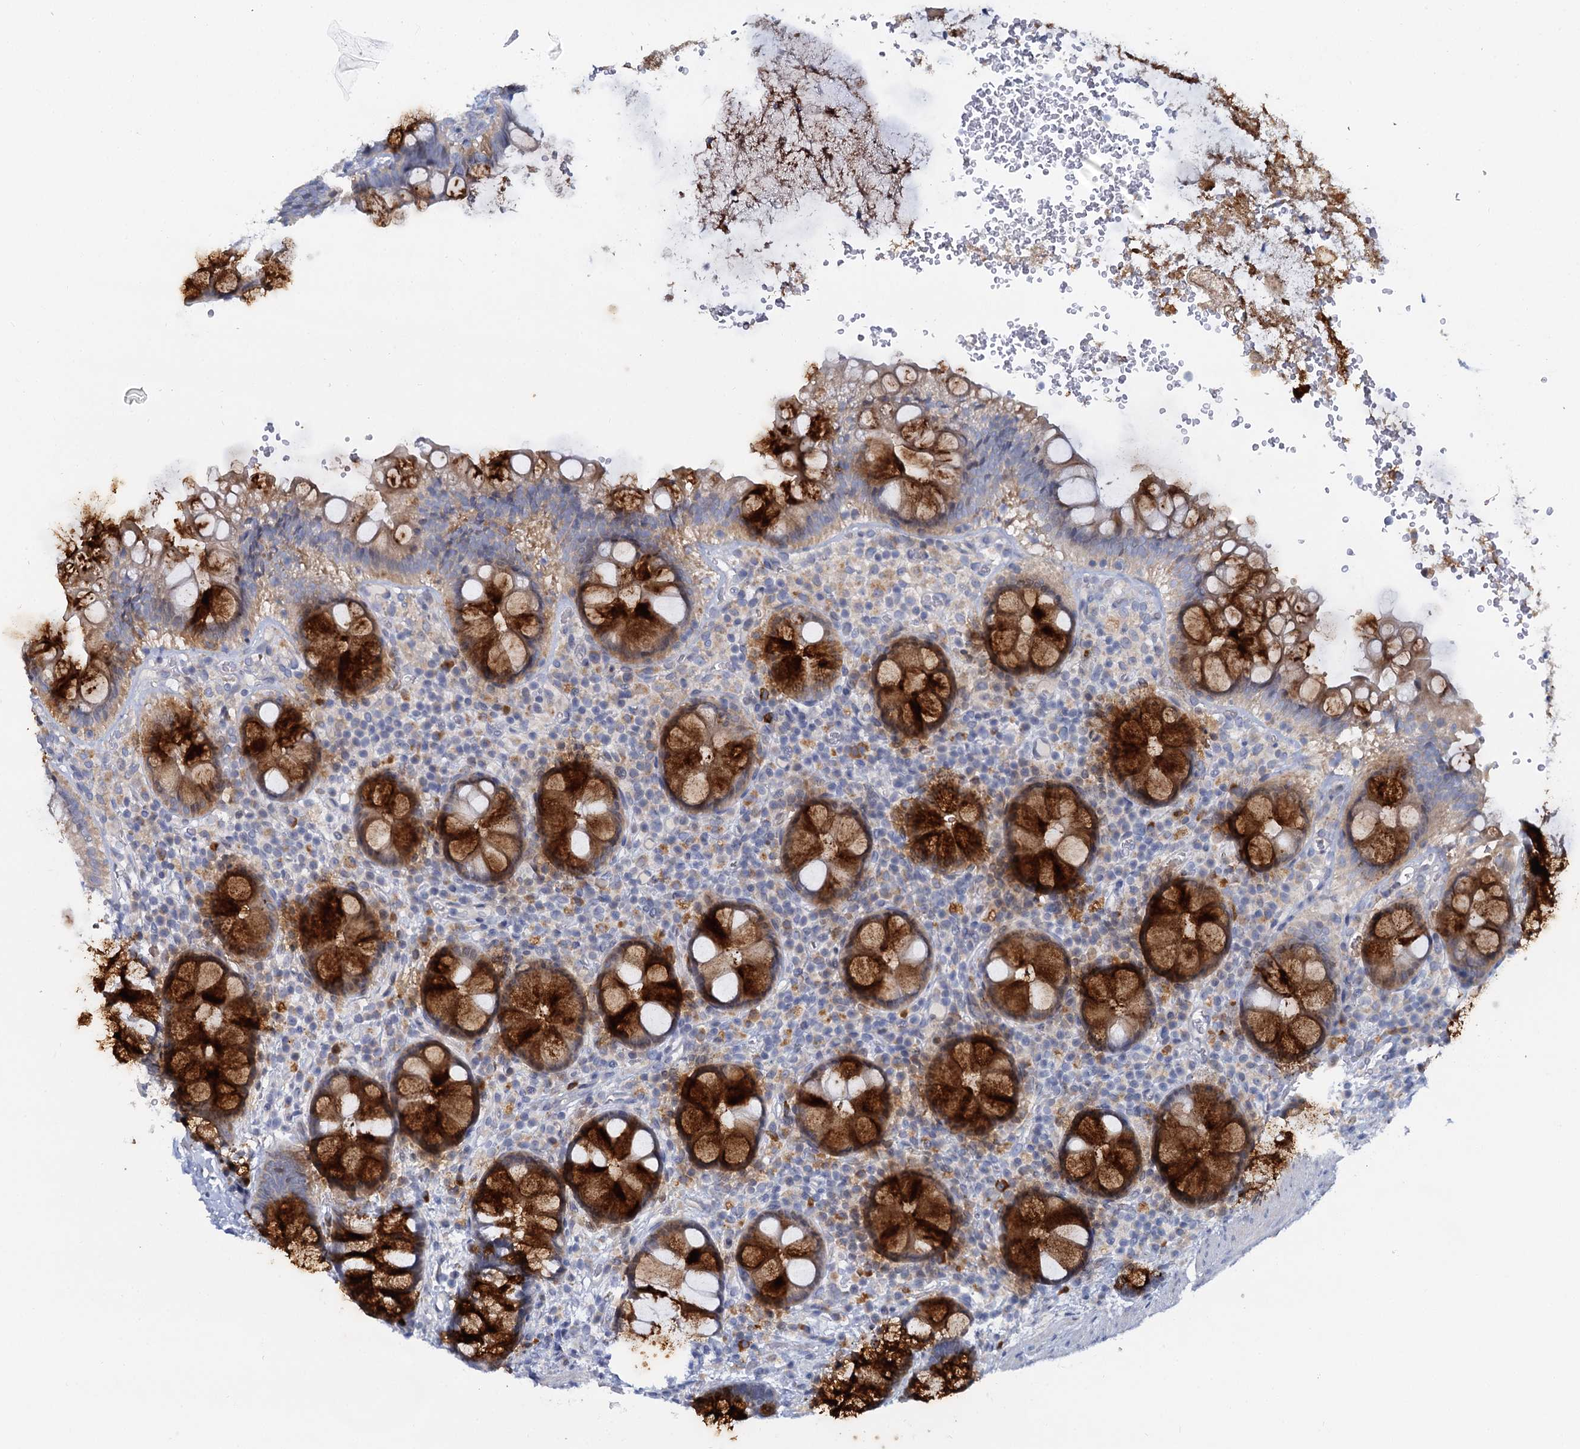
{"staining": {"intensity": "strong", "quantity": ">75%", "location": "cytoplasmic/membranous"}, "tissue": "rectum", "cell_type": "Glandular cells", "image_type": "normal", "snomed": [{"axis": "morphology", "description": "Normal tissue, NOS"}, {"axis": "topography", "description": "Rectum"}], "caption": "Brown immunohistochemical staining in unremarkable rectum exhibits strong cytoplasmic/membranous staining in about >75% of glandular cells.", "gene": "ACRBP", "patient": {"sex": "male", "age": 83}}